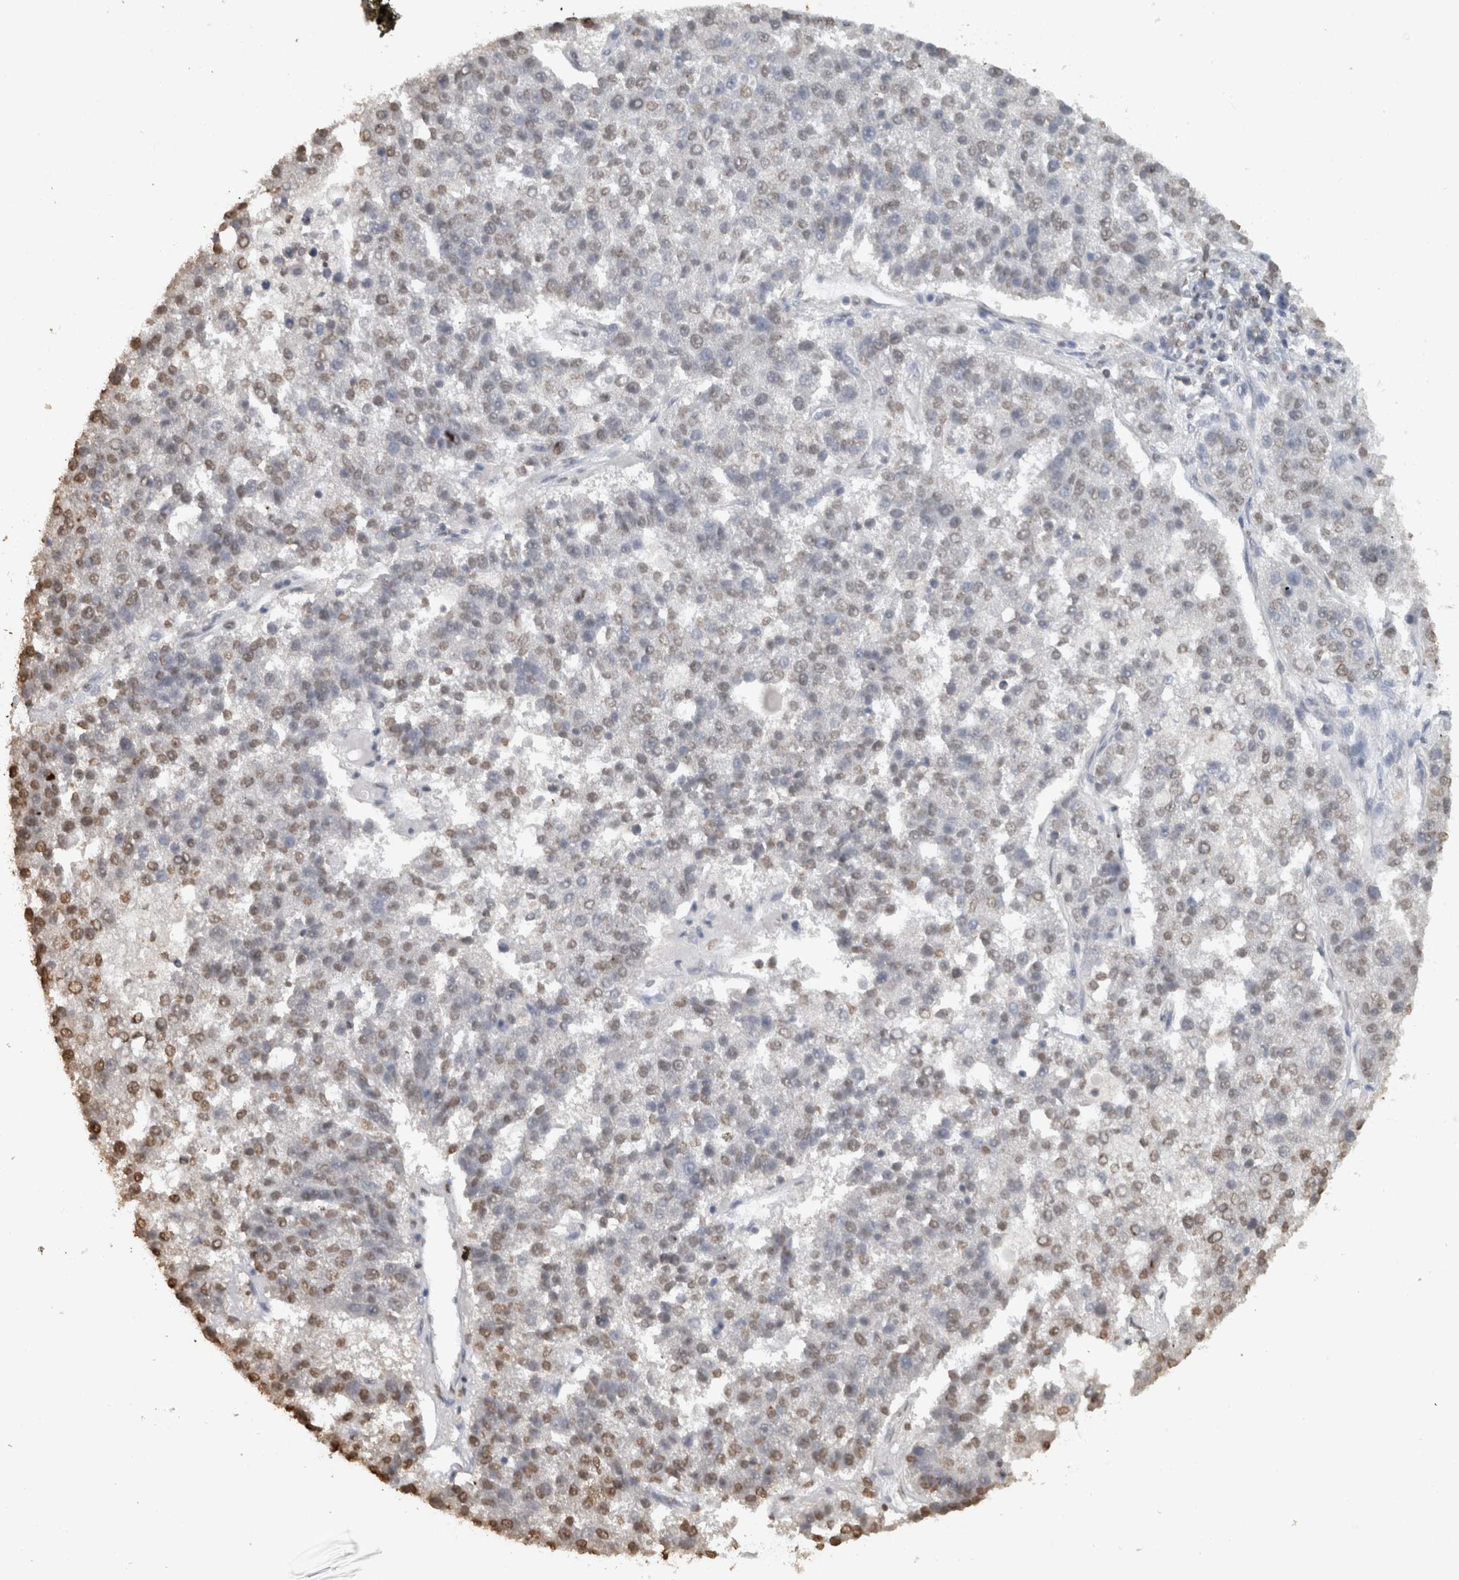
{"staining": {"intensity": "weak", "quantity": "25%-75%", "location": "nuclear"}, "tissue": "pancreatic cancer", "cell_type": "Tumor cells", "image_type": "cancer", "snomed": [{"axis": "morphology", "description": "Adenocarcinoma, NOS"}, {"axis": "topography", "description": "Pancreas"}], "caption": "Adenocarcinoma (pancreatic) stained for a protein displays weak nuclear positivity in tumor cells. The staining was performed using DAB (3,3'-diaminobenzidine), with brown indicating positive protein expression. Nuclei are stained blue with hematoxylin.", "gene": "HAND2", "patient": {"sex": "female", "age": 61}}